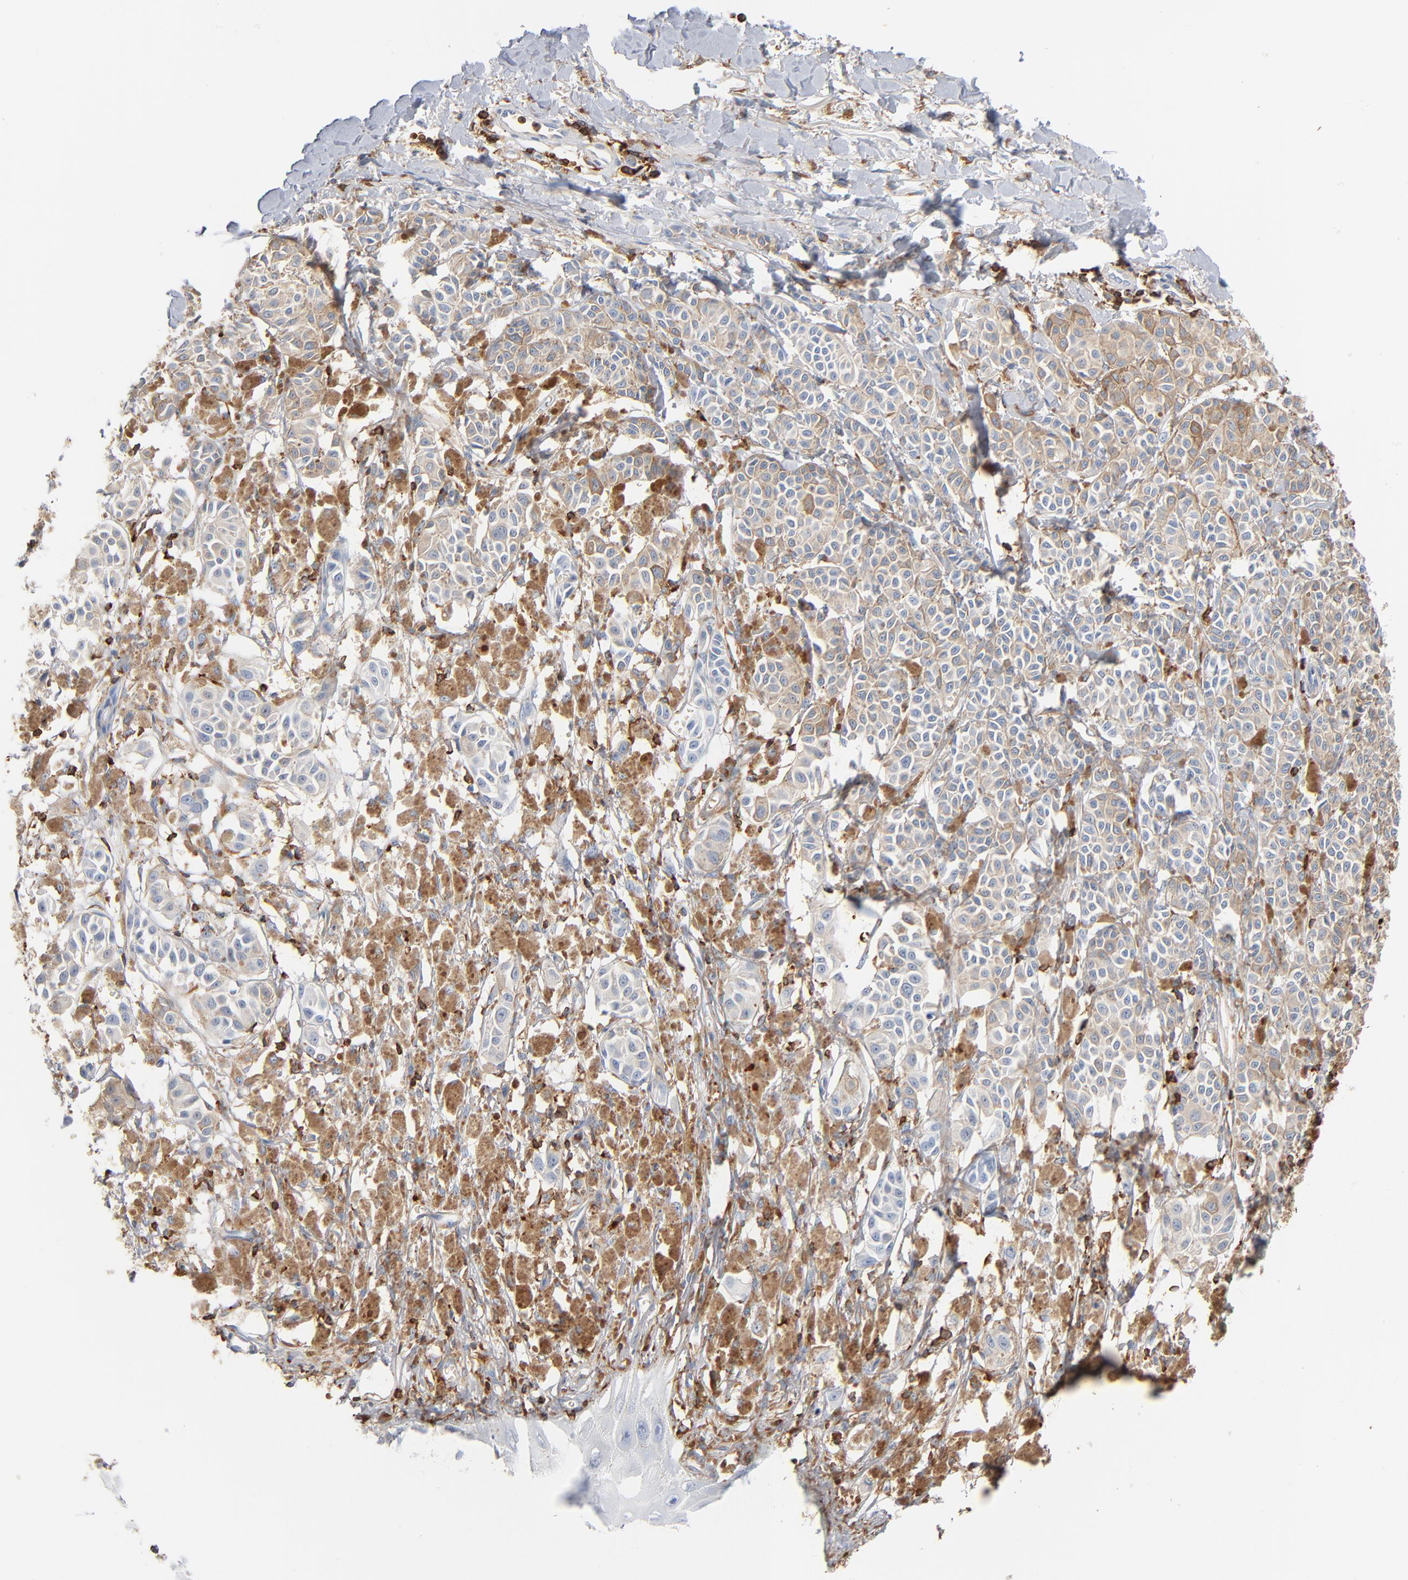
{"staining": {"intensity": "negative", "quantity": "none", "location": "none"}, "tissue": "melanoma", "cell_type": "Tumor cells", "image_type": "cancer", "snomed": [{"axis": "morphology", "description": "Malignant melanoma, NOS"}, {"axis": "topography", "description": "Skin"}], "caption": "Immunohistochemistry (IHC) photomicrograph of neoplastic tissue: malignant melanoma stained with DAB (3,3'-diaminobenzidine) demonstrates no significant protein positivity in tumor cells.", "gene": "SH3KBP1", "patient": {"sex": "male", "age": 76}}